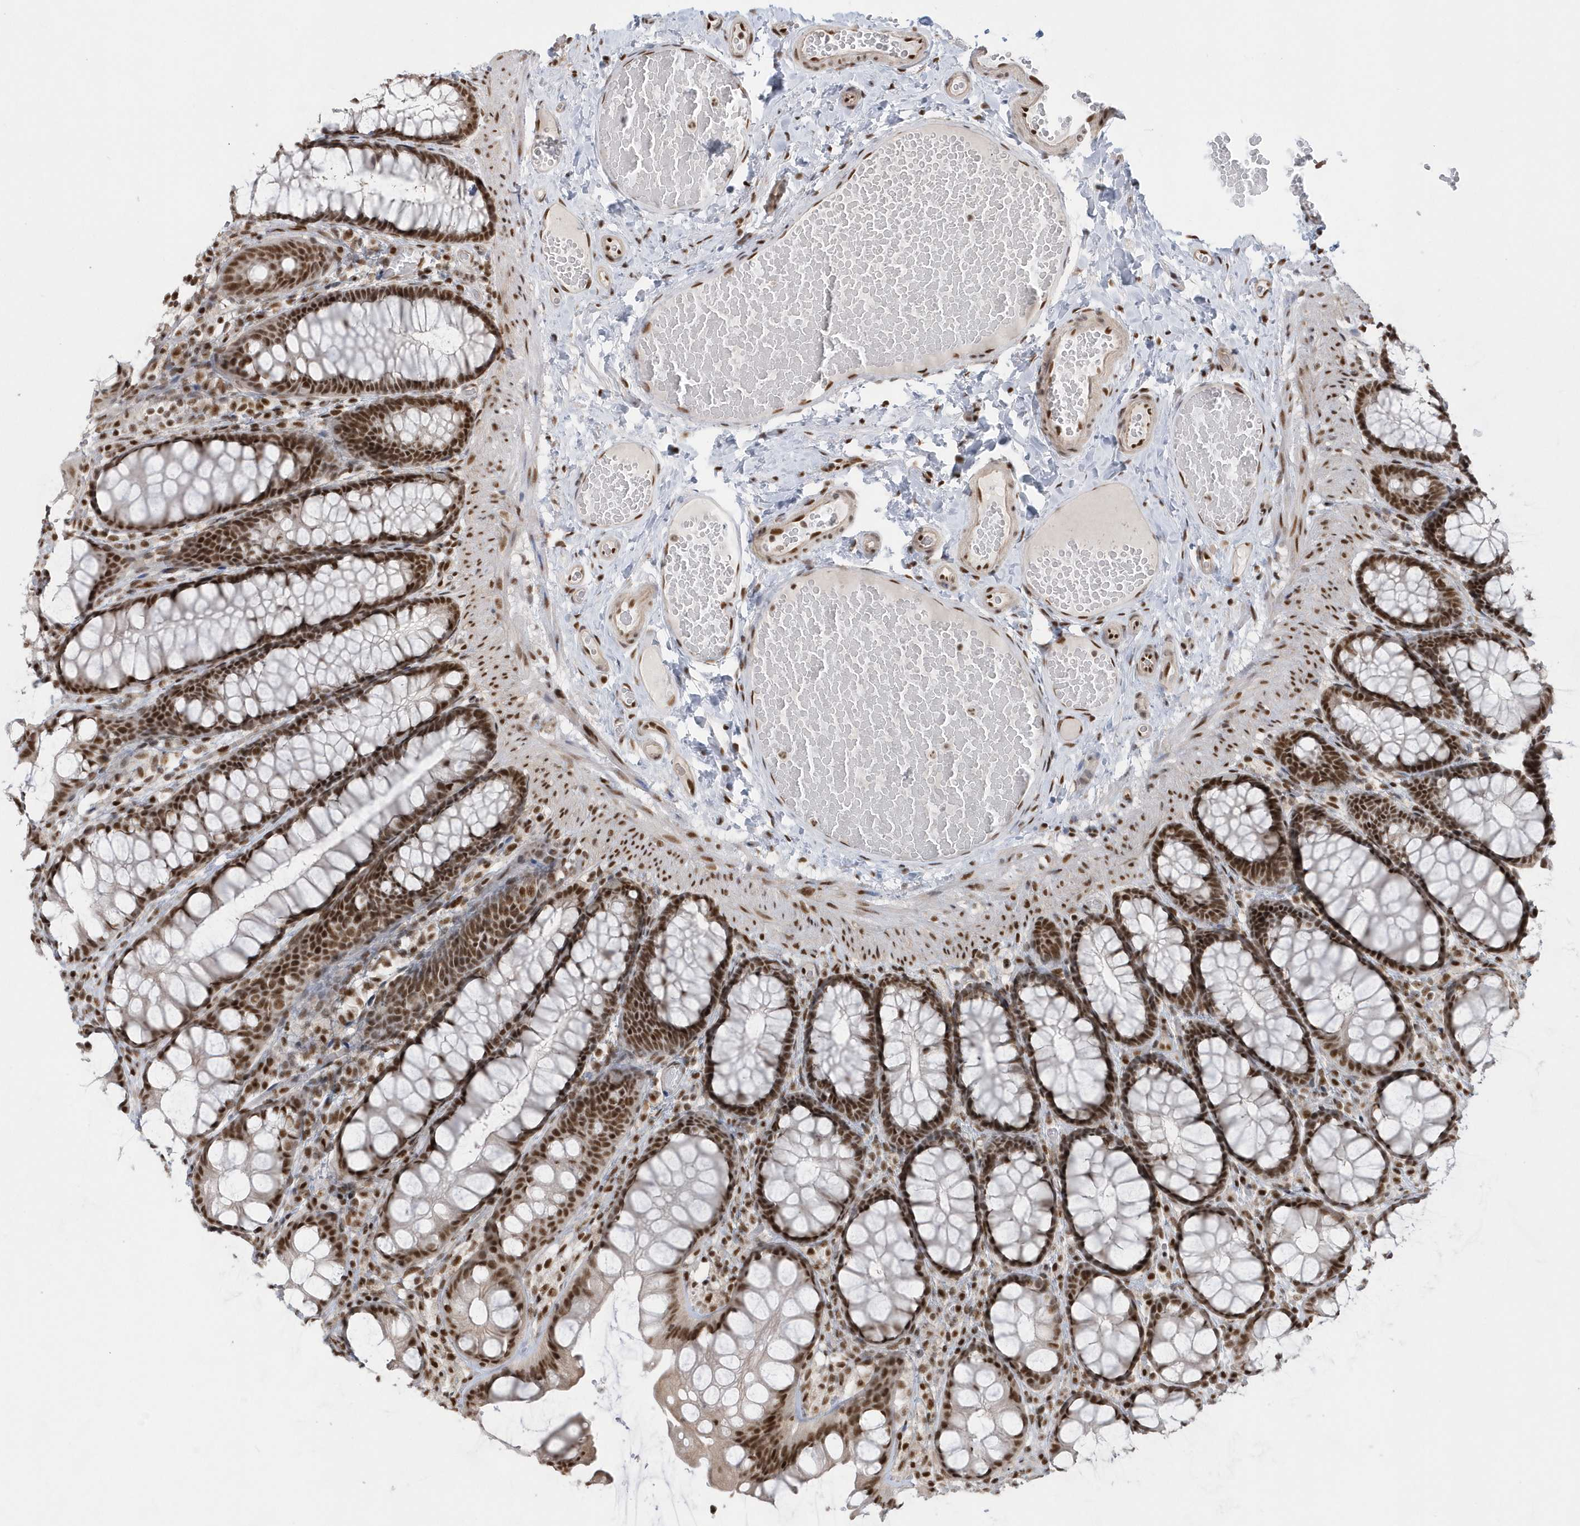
{"staining": {"intensity": "strong", "quantity": ">75%", "location": "nuclear"}, "tissue": "colon", "cell_type": "Endothelial cells", "image_type": "normal", "snomed": [{"axis": "morphology", "description": "Normal tissue, NOS"}, {"axis": "topography", "description": "Colon"}], "caption": "Colon stained for a protein (brown) exhibits strong nuclear positive staining in about >75% of endothelial cells.", "gene": "SEPHS1", "patient": {"sex": "male", "age": 47}}